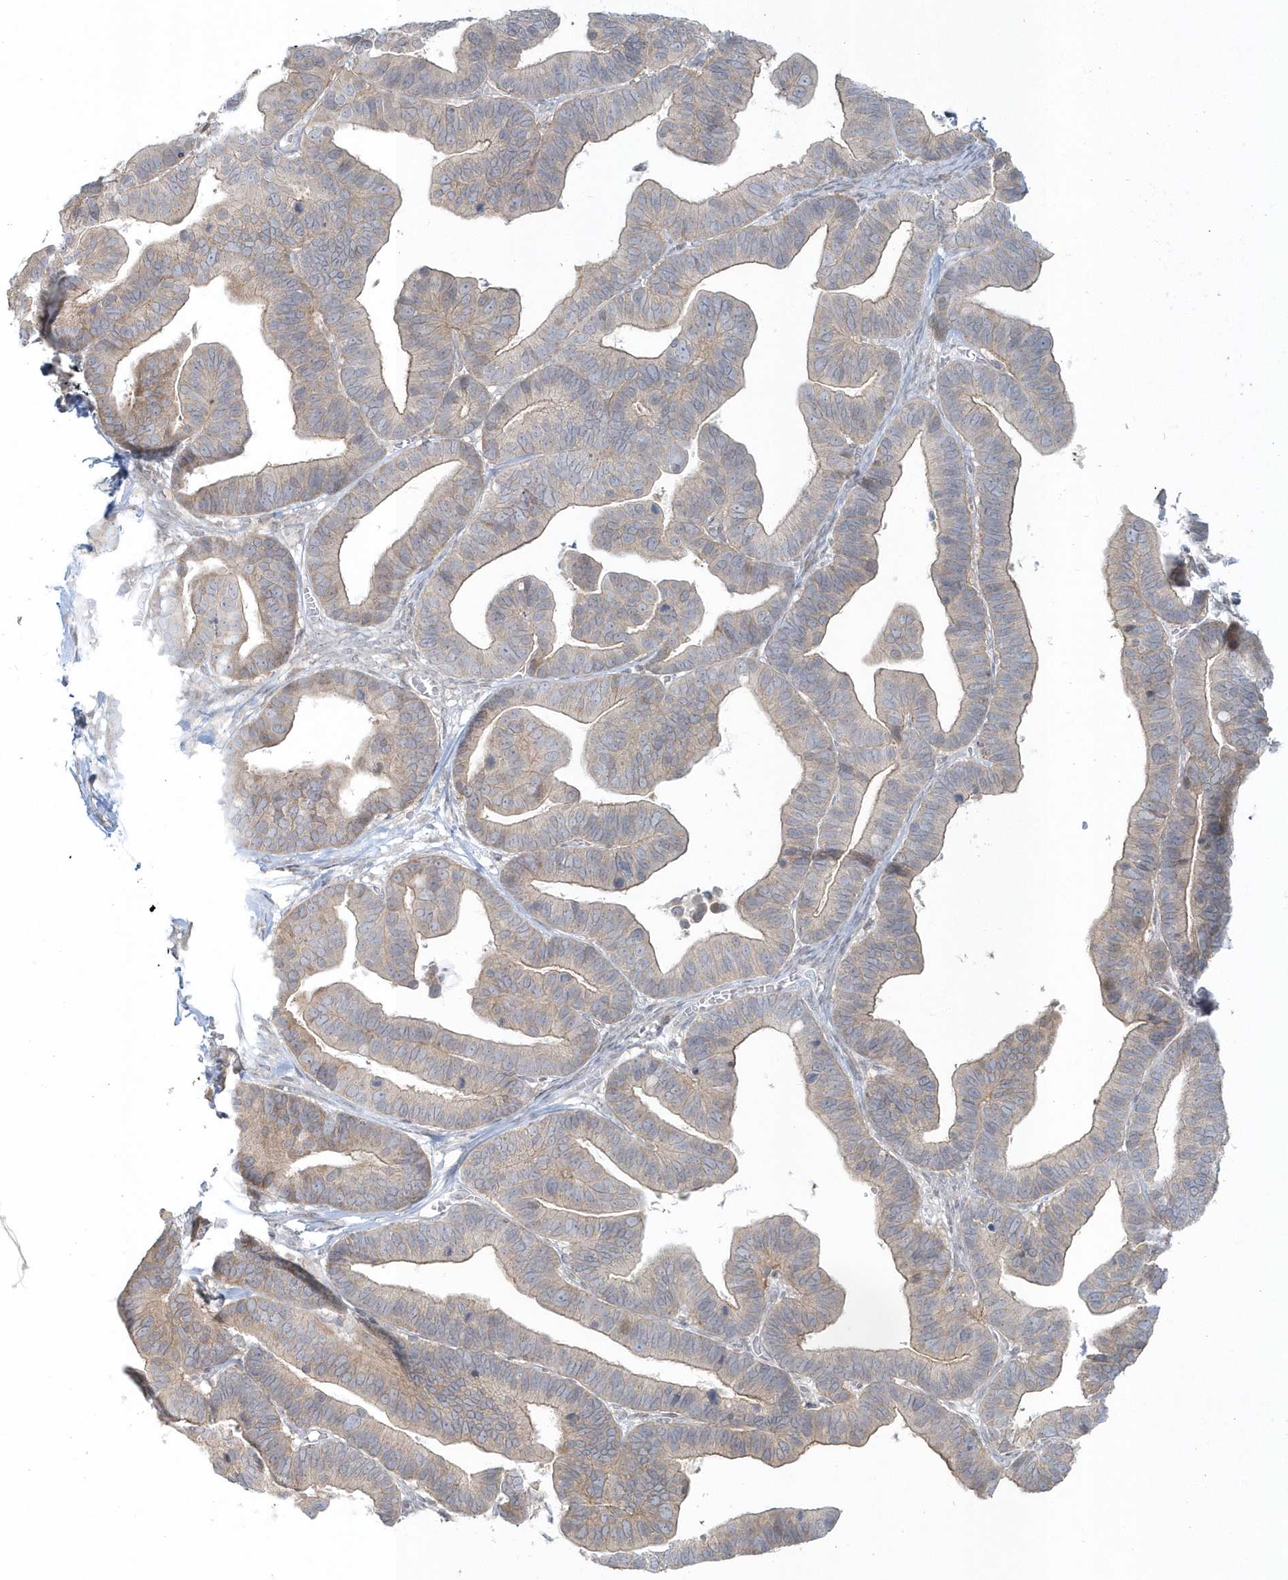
{"staining": {"intensity": "weak", "quantity": "25%-75%", "location": "cytoplasmic/membranous"}, "tissue": "ovarian cancer", "cell_type": "Tumor cells", "image_type": "cancer", "snomed": [{"axis": "morphology", "description": "Cystadenocarcinoma, serous, NOS"}, {"axis": "topography", "description": "Ovary"}], "caption": "A low amount of weak cytoplasmic/membranous positivity is seen in approximately 25%-75% of tumor cells in ovarian serous cystadenocarcinoma tissue.", "gene": "BLTP3A", "patient": {"sex": "female", "age": 56}}